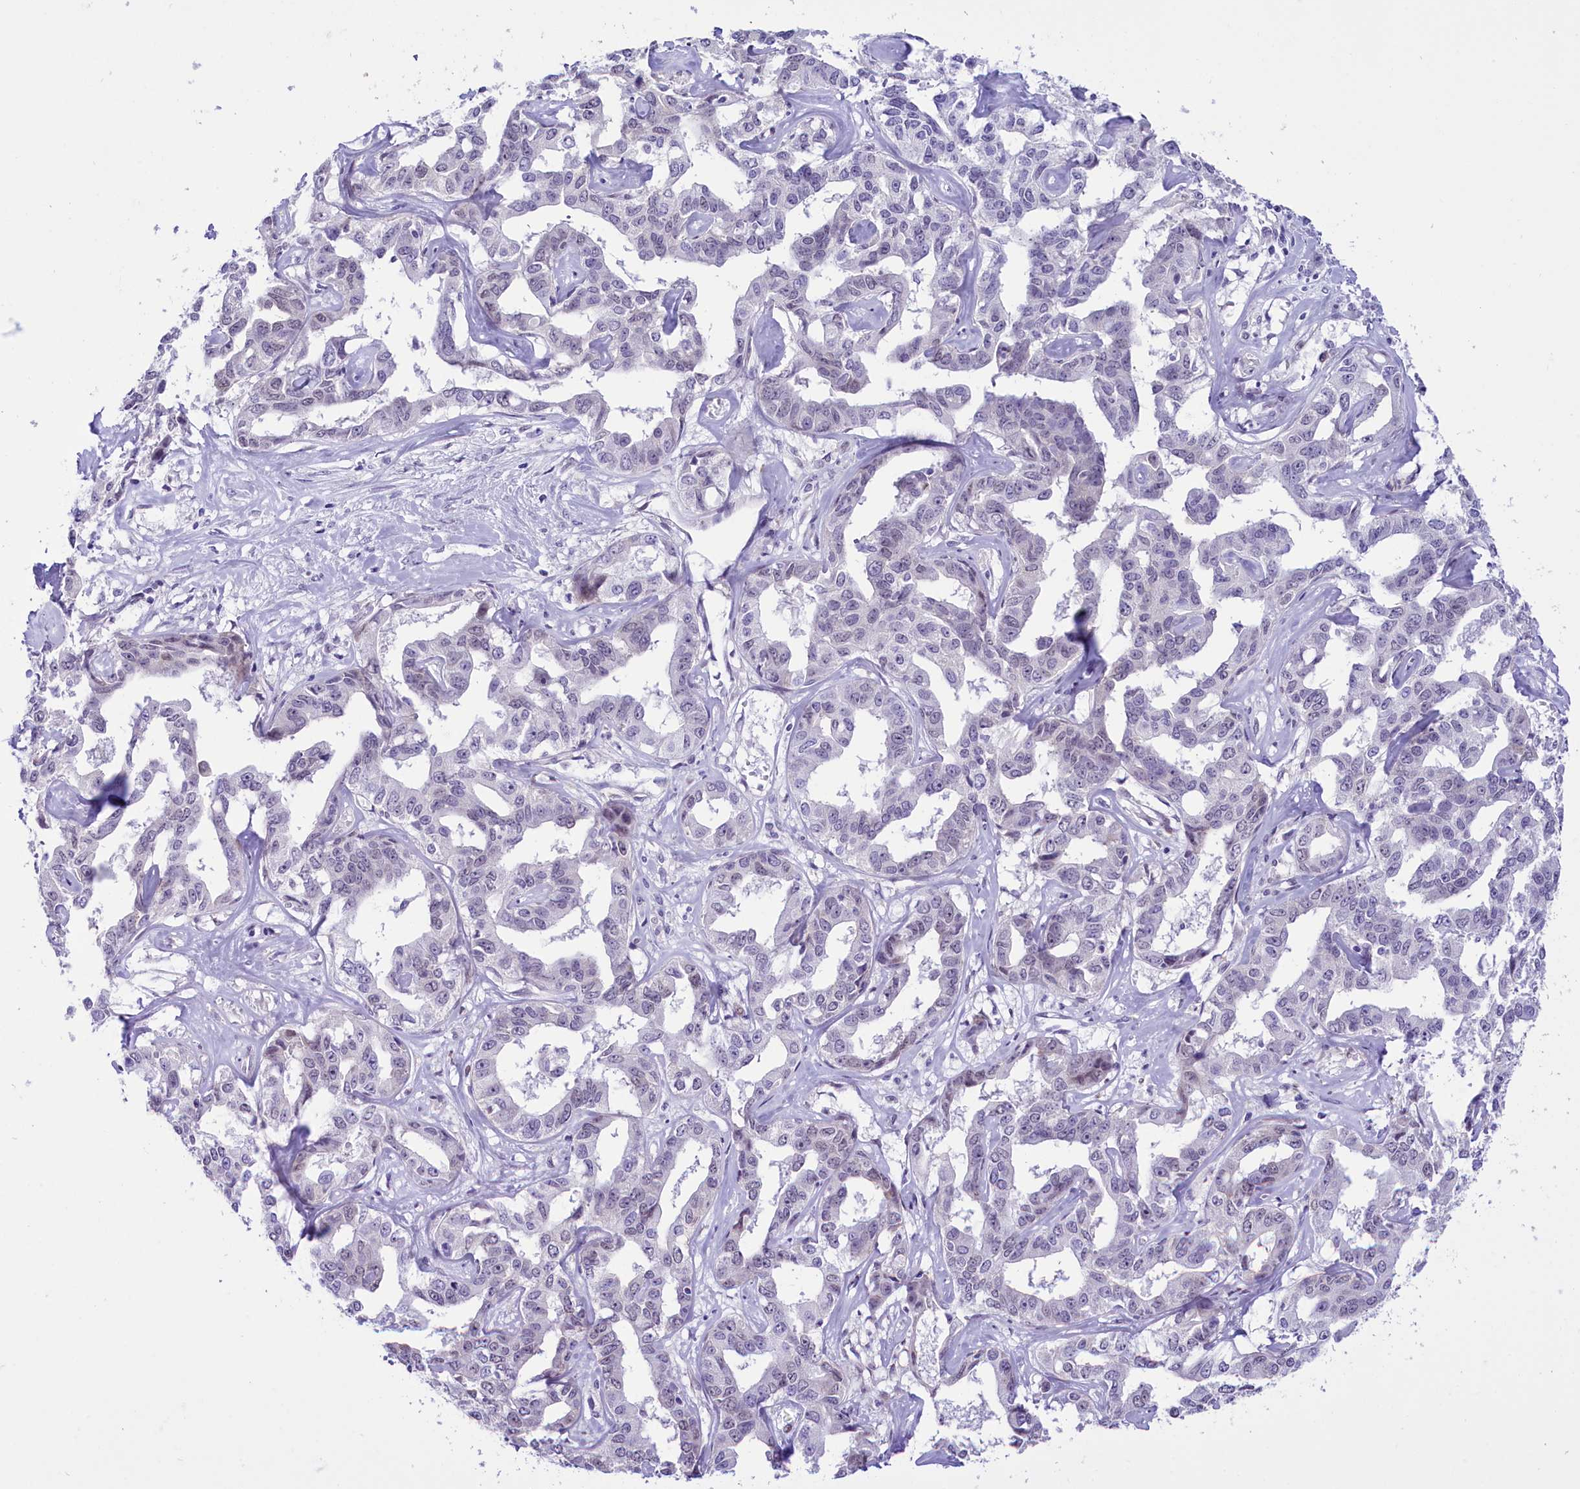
{"staining": {"intensity": "negative", "quantity": "none", "location": "none"}, "tissue": "liver cancer", "cell_type": "Tumor cells", "image_type": "cancer", "snomed": [{"axis": "morphology", "description": "Cholangiocarcinoma"}, {"axis": "topography", "description": "Liver"}], "caption": "Tumor cells show no significant protein expression in liver cancer (cholangiocarcinoma). (DAB (3,3'-diaminobenzidine) immunohistochemistry with hematoxylin counter stain).", "gene": "RPS6KB1", "patient": {"sex": "male", "age": 59}}